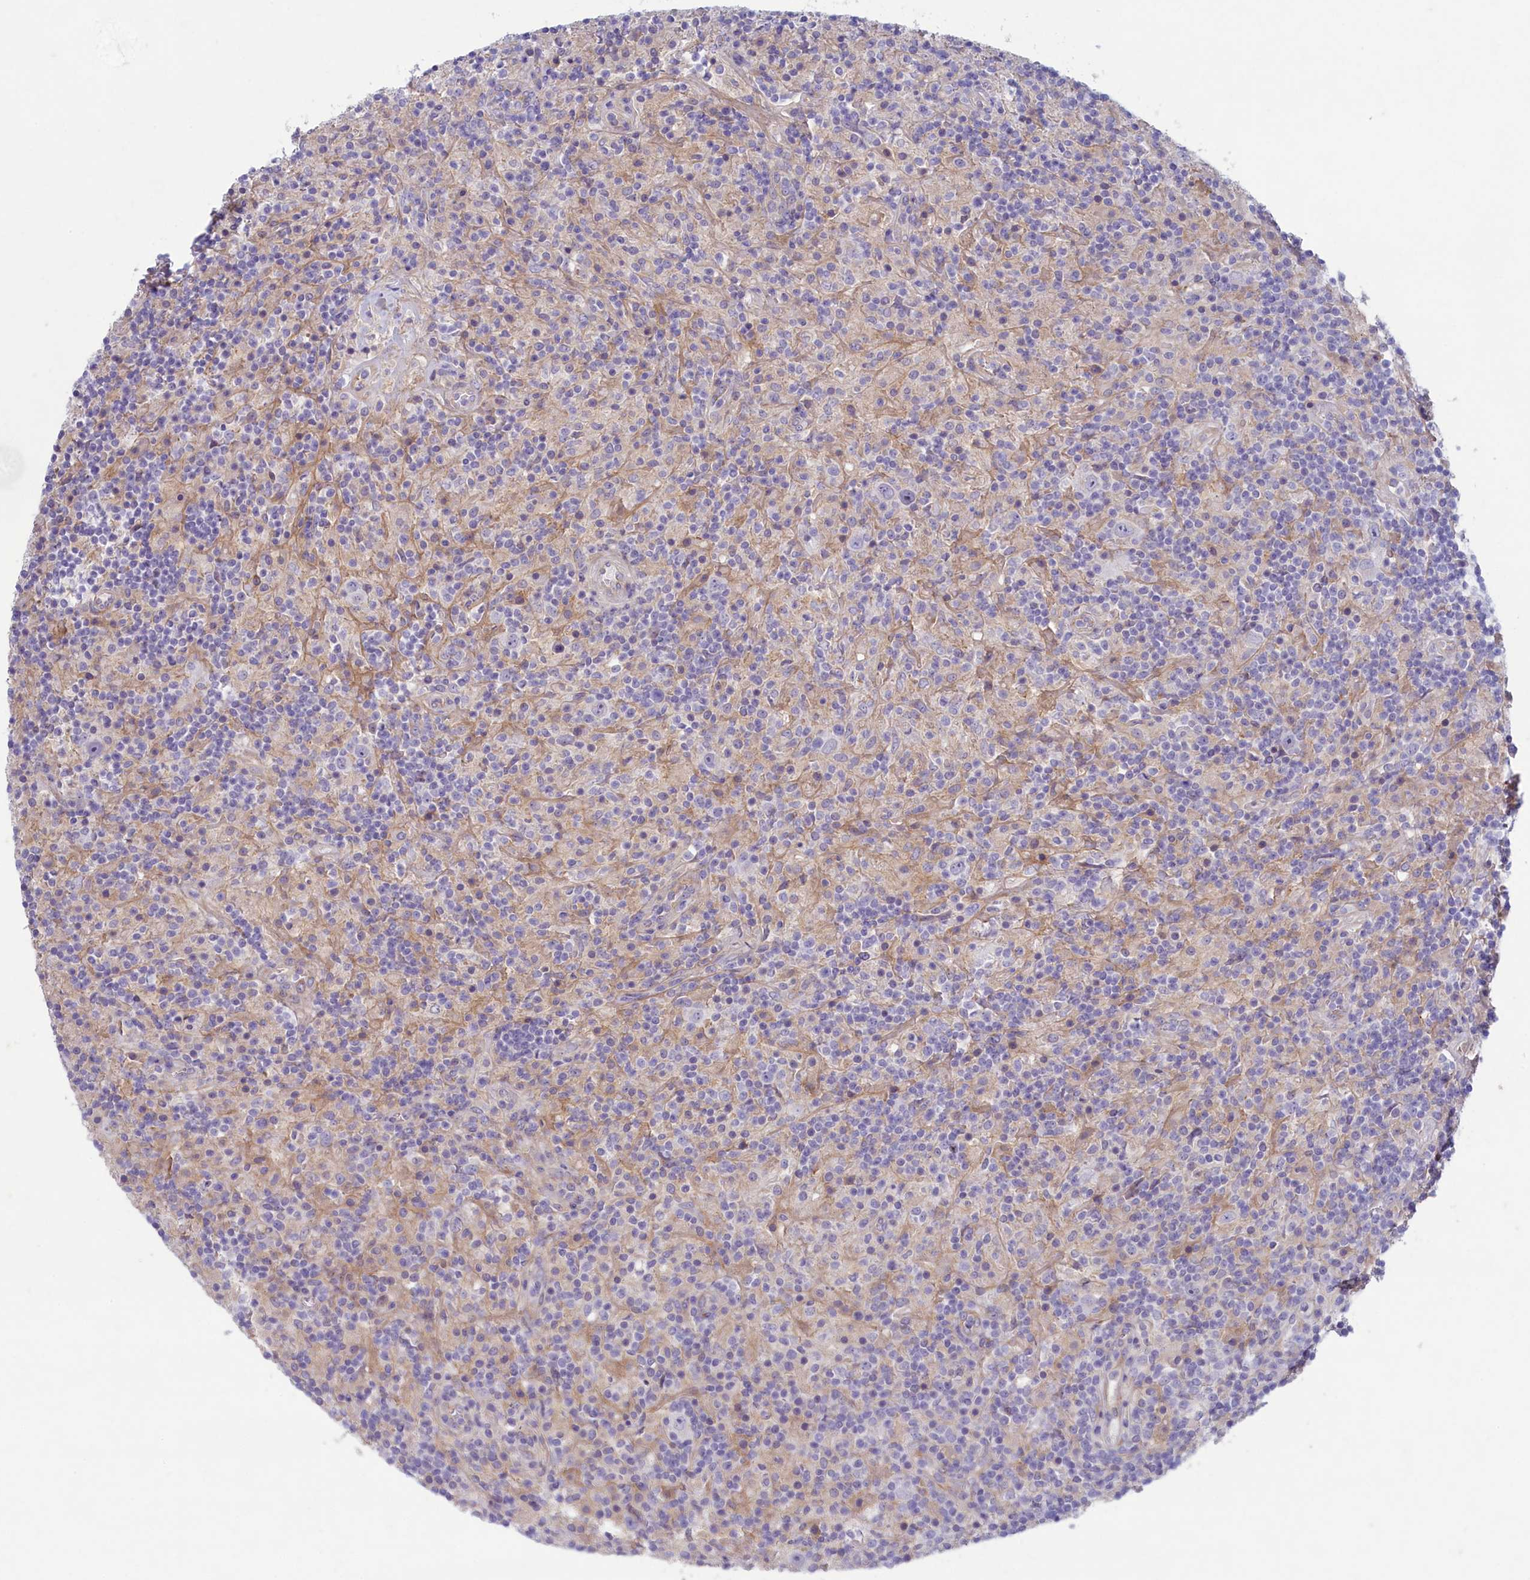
{"staining": {"intensity": "negative", "quantity": "none", "location": "none"}, "tissue": "lymphoma", "cell_type": "Tumor cells", "image_type": "cancer", "snomed": [{"axis": "morphology", "description": "Hodgkin's disease, NOS"}, {"axis": "topography", "description": "Lymph node"}], "caption": "IHC image of neoplastic tissue: Hodgkin's disease stained with DAB demonstrates no significant protein positivity in tumor cells.", "gene": "PLEKHG6", "patient": {"sex": "male", "age": 70}}